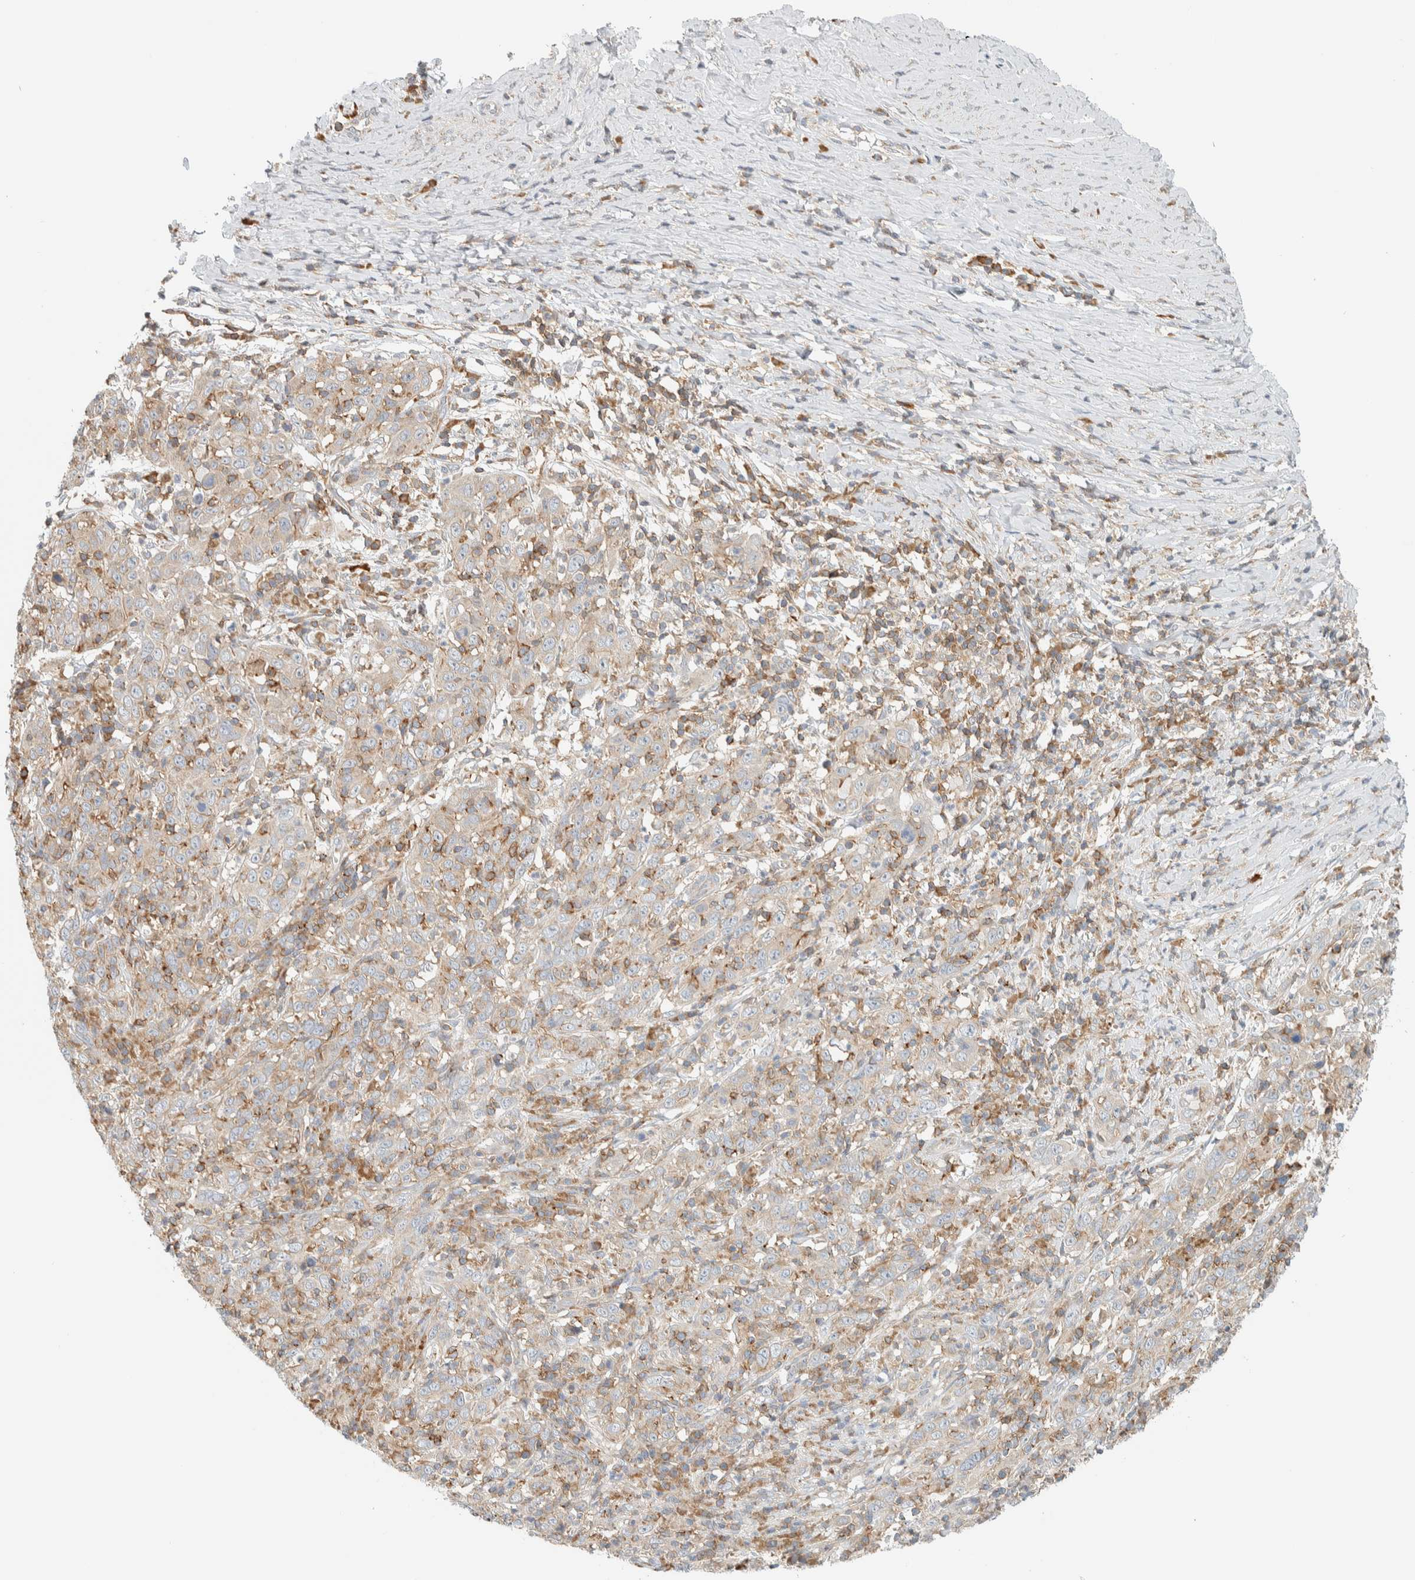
{"staining": {"intensity": "weak", "quantity": ">75%", "location": "cytoplasmic/membranous"}, "tissue": "cervical cancer", "cell_type": "Tumor cells", "image_type": "cancer", "snomed": [{"axis": "morphology", "description": "Squamous cell carcinoma, NOS"}, {"axis": "topography", "description": "Cervix"}], "caption": "Human cervical cancer (squamous cell carcinoma) stained with a protein marker reveals weak staining in tumor cells.", "gene": "CCDC57", "patient": {"sex": "female", "age": 46}}